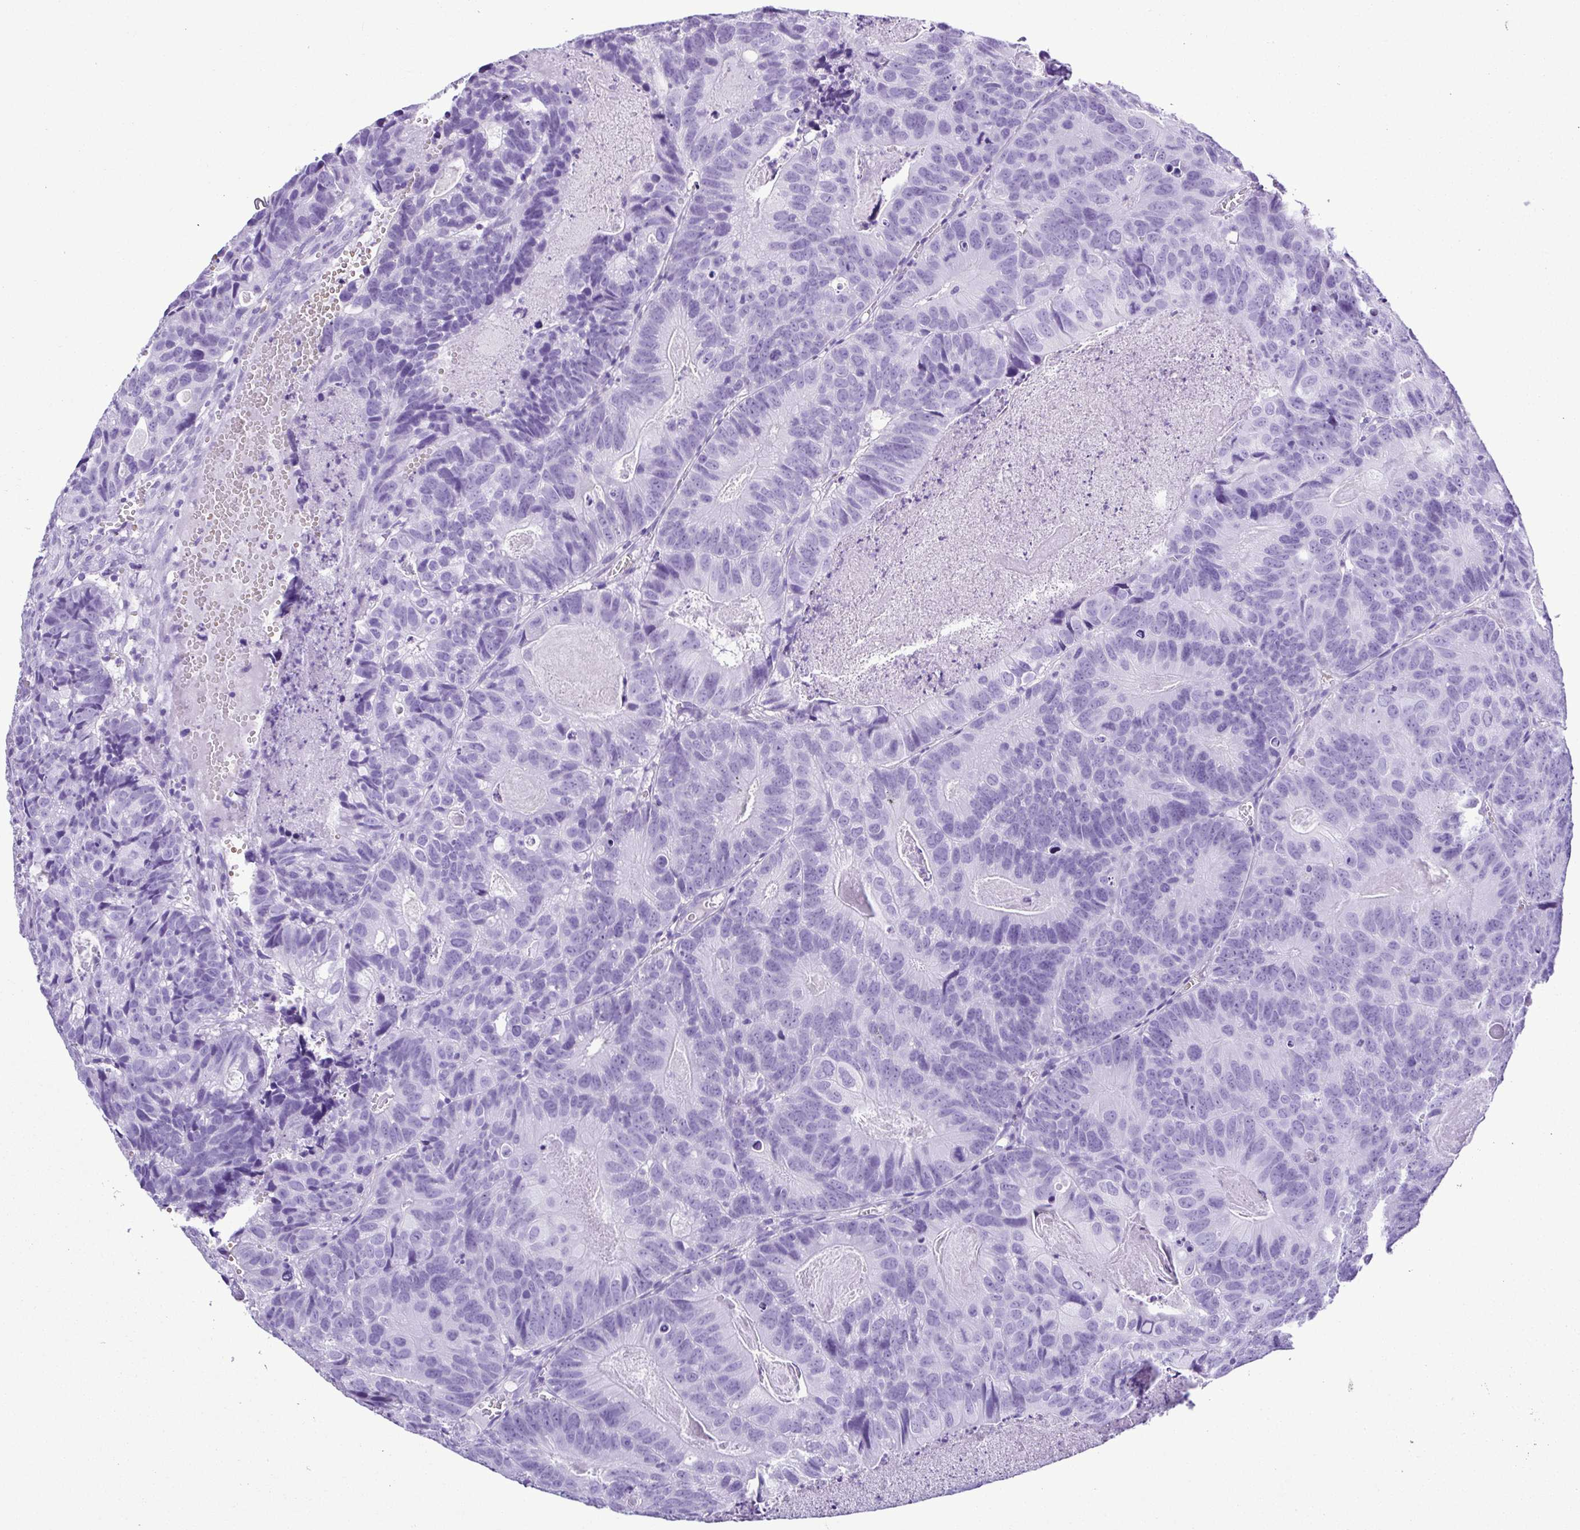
{"staining": {"intensity": "negative", "quantity": "none", "location": "none"}, "tissue": "head and neck cancer", "cell_type": "Tumor cells", "image_type": "cancer", "snomed": [{"axis": "morphology", "description": "Adenocarcinoma, NOS"}, {"axis": "topography", "description": "Head-Neck"}], "caption": "Immunohistochemistry (IHC) histopathology image of neoplastic tissue: head and neck cancer (adenocarcinoma) stained with DAB (3,3'-diaminobenzidine) demonstrates no significant protein positivity in tumor cells.", "gene": "SYT1", "patient": {"sex": "male", "age": 62}}